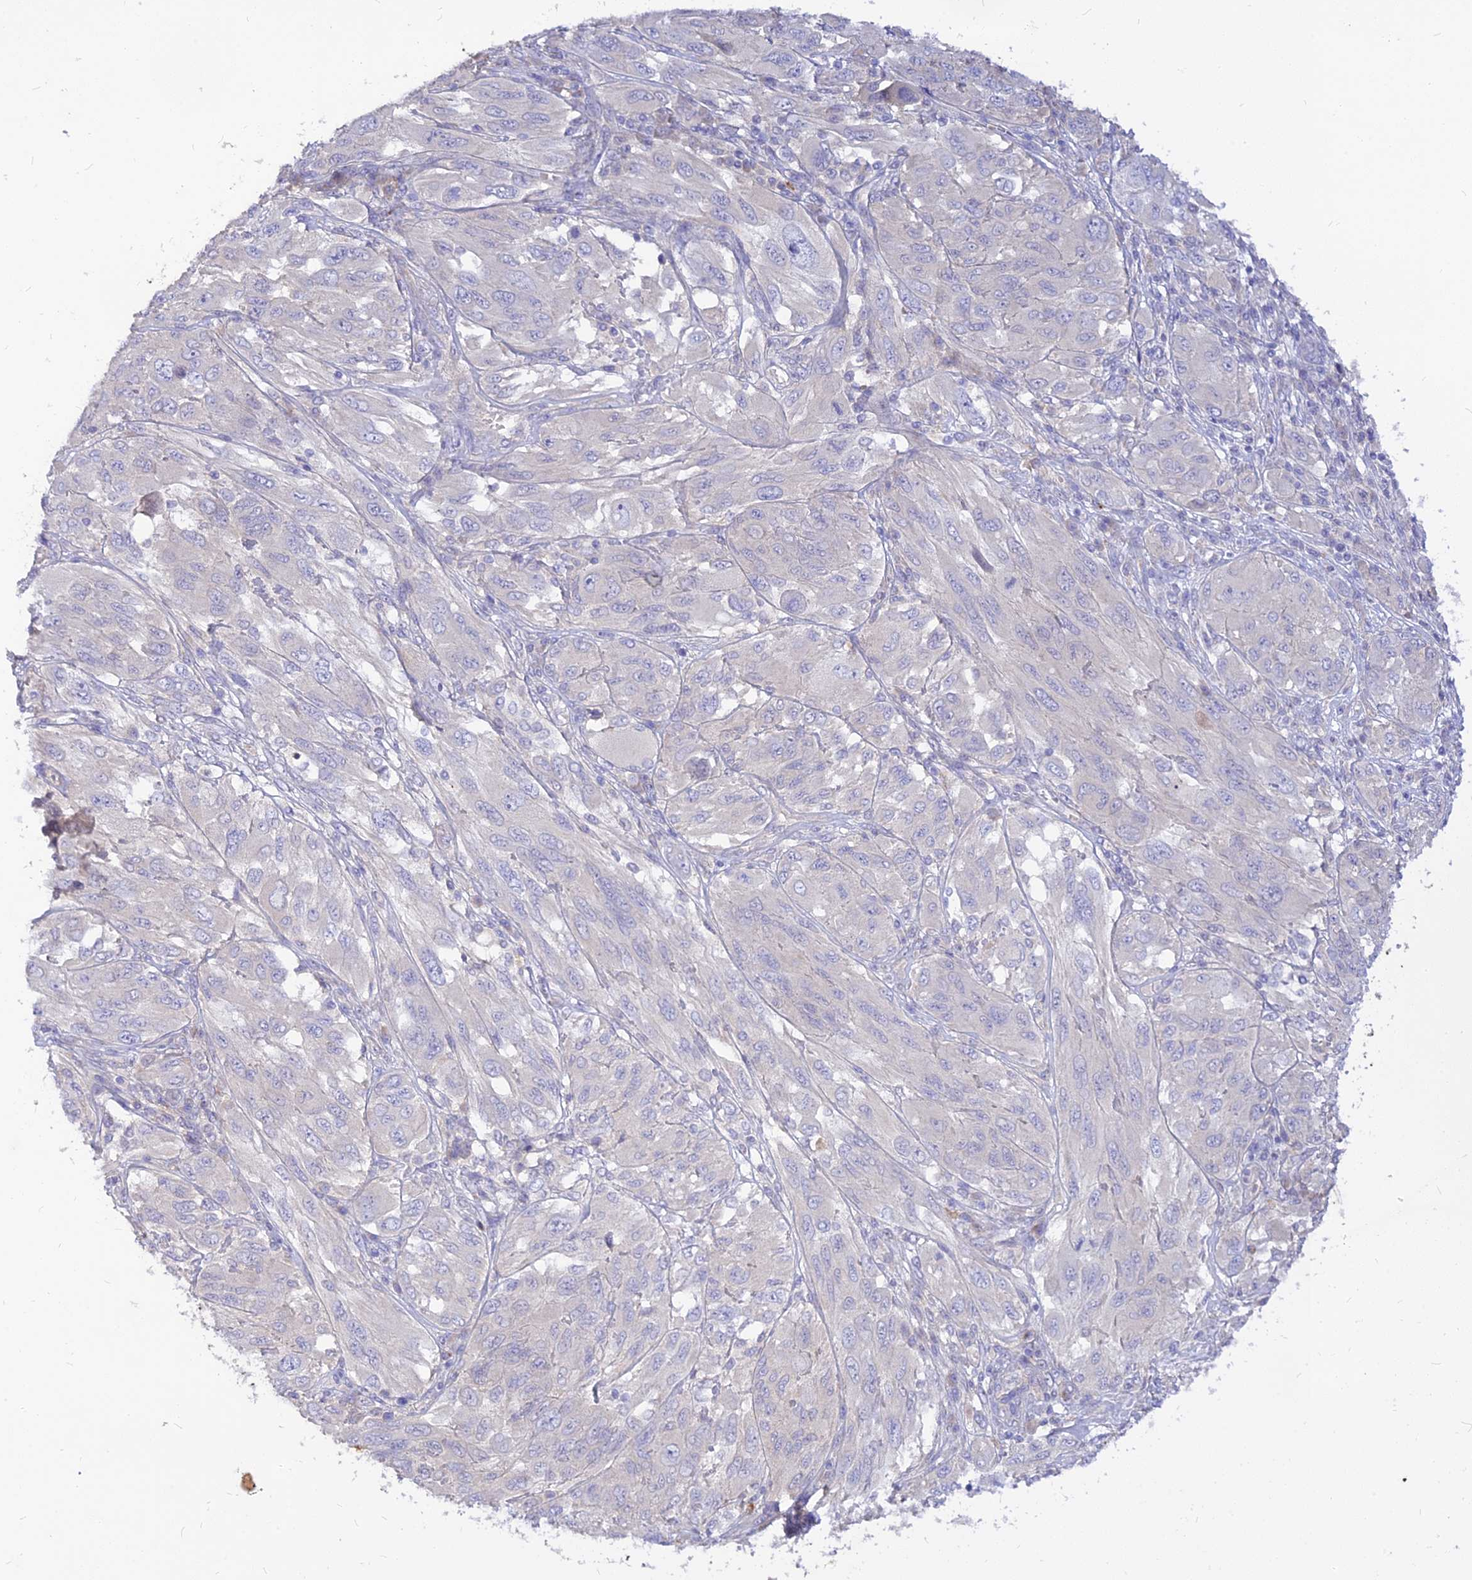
{"staining": {"intensity": "negative", "quantity": "none", "location": "none"}, "tissue": "melanoma", "cell_type": "Tumor cells", "image_type": "cancer", "snomed": [{"axis": "morphology", "description": "Malignant melanoma, NOS"}, {"axis": "topography", "description": "Skin"}], "caption": "Immunohistochemistry of malignant melanoma shows no expression in tumor cells. (DAB immunohistochemistry (IHC), high magnification).", "gene": "CZIB", "patient": {"sex": "female", "age": 91}}